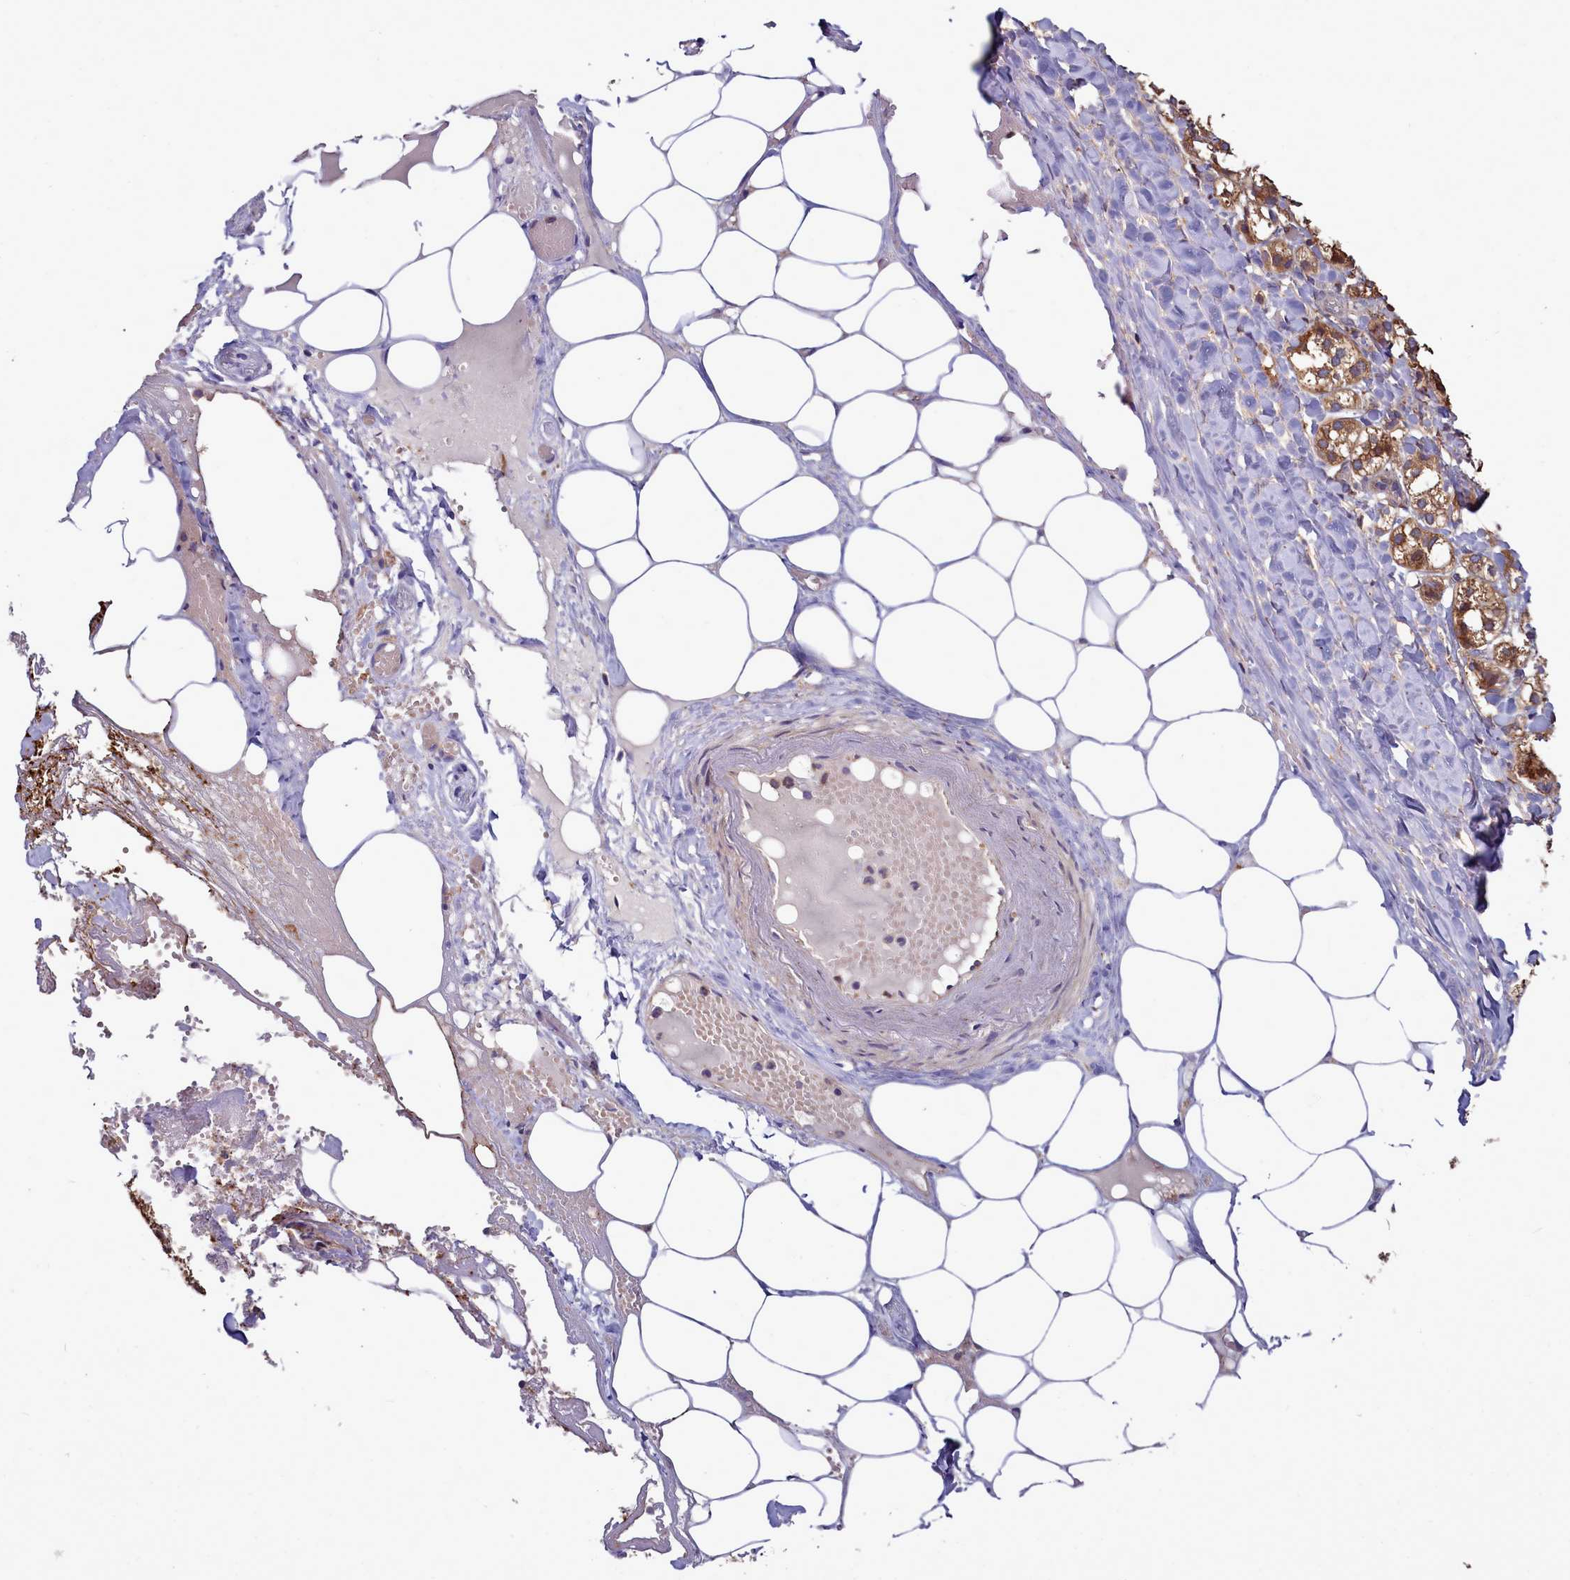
{"staining": {"intensity": "moderate", "quantity": ">75%", "location": "cytoplasmic/membranous,nuclear"}, "tissue": "adrenal gland", "cell_type": "Glandular cells", "image_type": "normal", "snomed": [{"axis": "morphology", "description": "Normal tissue, NOS"}, {"axis": "topography", "description": "Adrenal gland"}], "caption": "Glandular cells demonstrate medium levels of moderate cytoplasmic/membranous,nuclear expression in approximately >75% of cells in normal adrenal gland. (brown staining indicates protein expression, while blue staining denotes nuclei).", "gene": "RAPGEF4", "patient": {"sex": "female", "age": 61}}